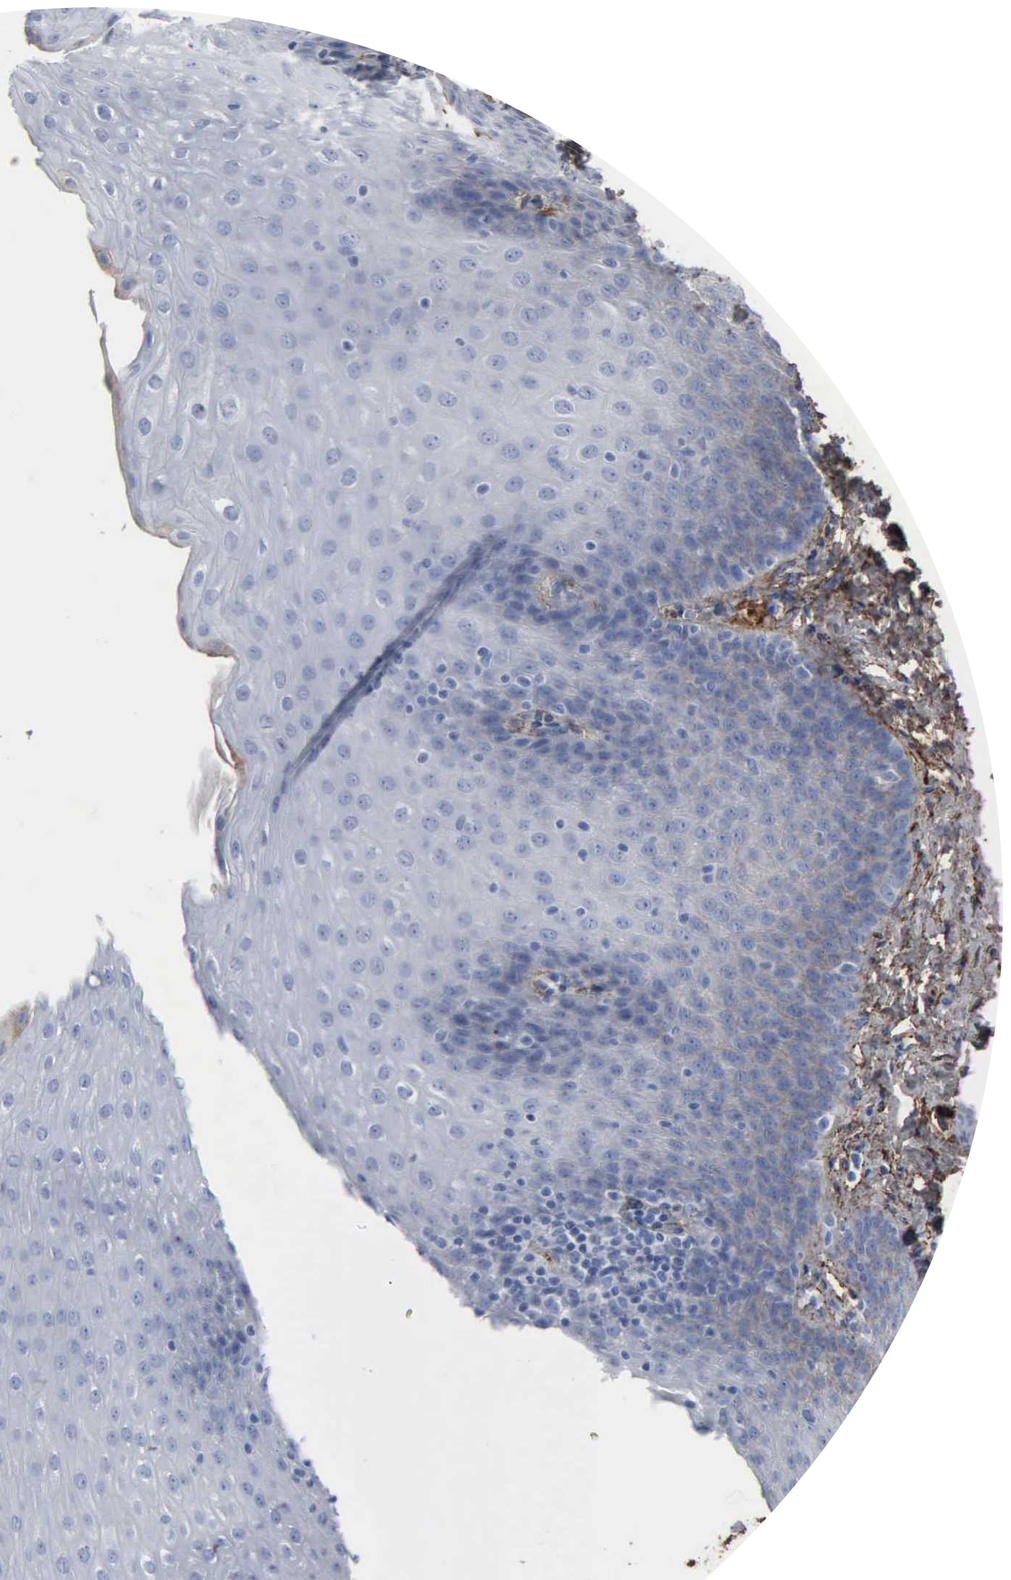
{"staining": {"intensity": "weak", "quantity": "25%-75%", "location": "cytoplasmic/membranous"}, "tissue": "esophagus", "cell_type": "Squamous epithelial cells", "image_type": "normal", "snomed": [{"axis": "morphology", "description": "Normal tissue, NOS"}, {"axis": "topography", "description": "Esophagus"}], "caption": "Immunohistochemistry (IHC) photomicrograph of unremarkable esophagus stained for a protein (brown), which exhibits low levels of weak cytoplasmic/membranous positivity in approximately 25%-75% of squamous epithelial cells.", "gene": "FN1", "patient": {"sex": "female", "age": 61}}